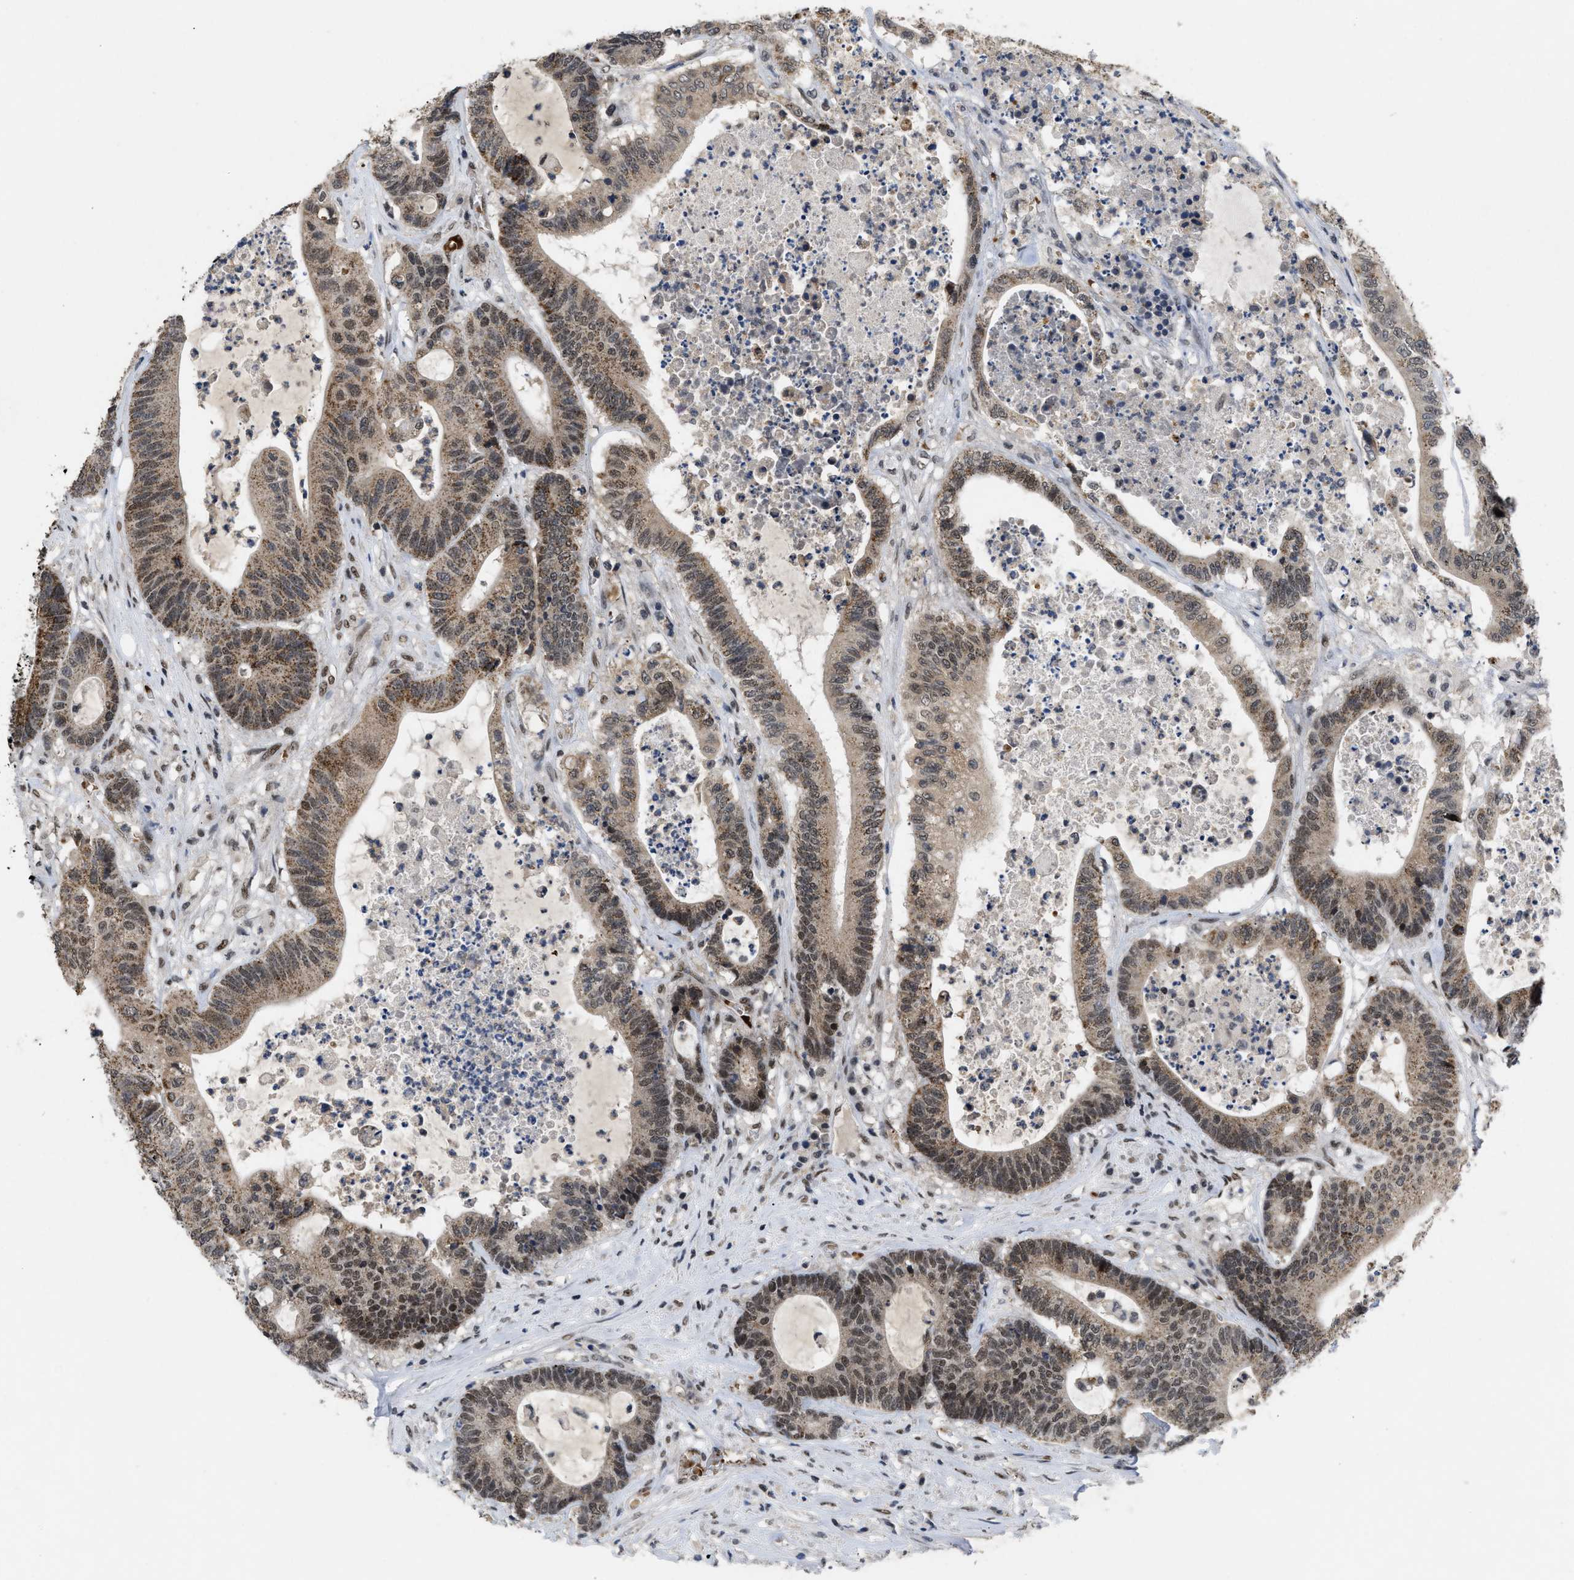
{"staining": {"intensity": "moderate", "quantity": ">75%", "location": "cytoplasmic/membranous,nuclear"}, "tissue": "colorectal cancer", "cell_type": "Tumor cells", "image_type": "cancer", "snomed": [{"axis": "morphology", "description": "Adenocarcinoma, NOS"}, {"axis": "topography", "description": "Colon"}], "caption": "Colorectal cancer (adenocarcinoma) tissue shows moderate cytoplasmic/membranous and nuclear positivity in approximately >75% of tumor cells", "gene": "ZNF346", "patient": {"sex": "female", "age": 84}}